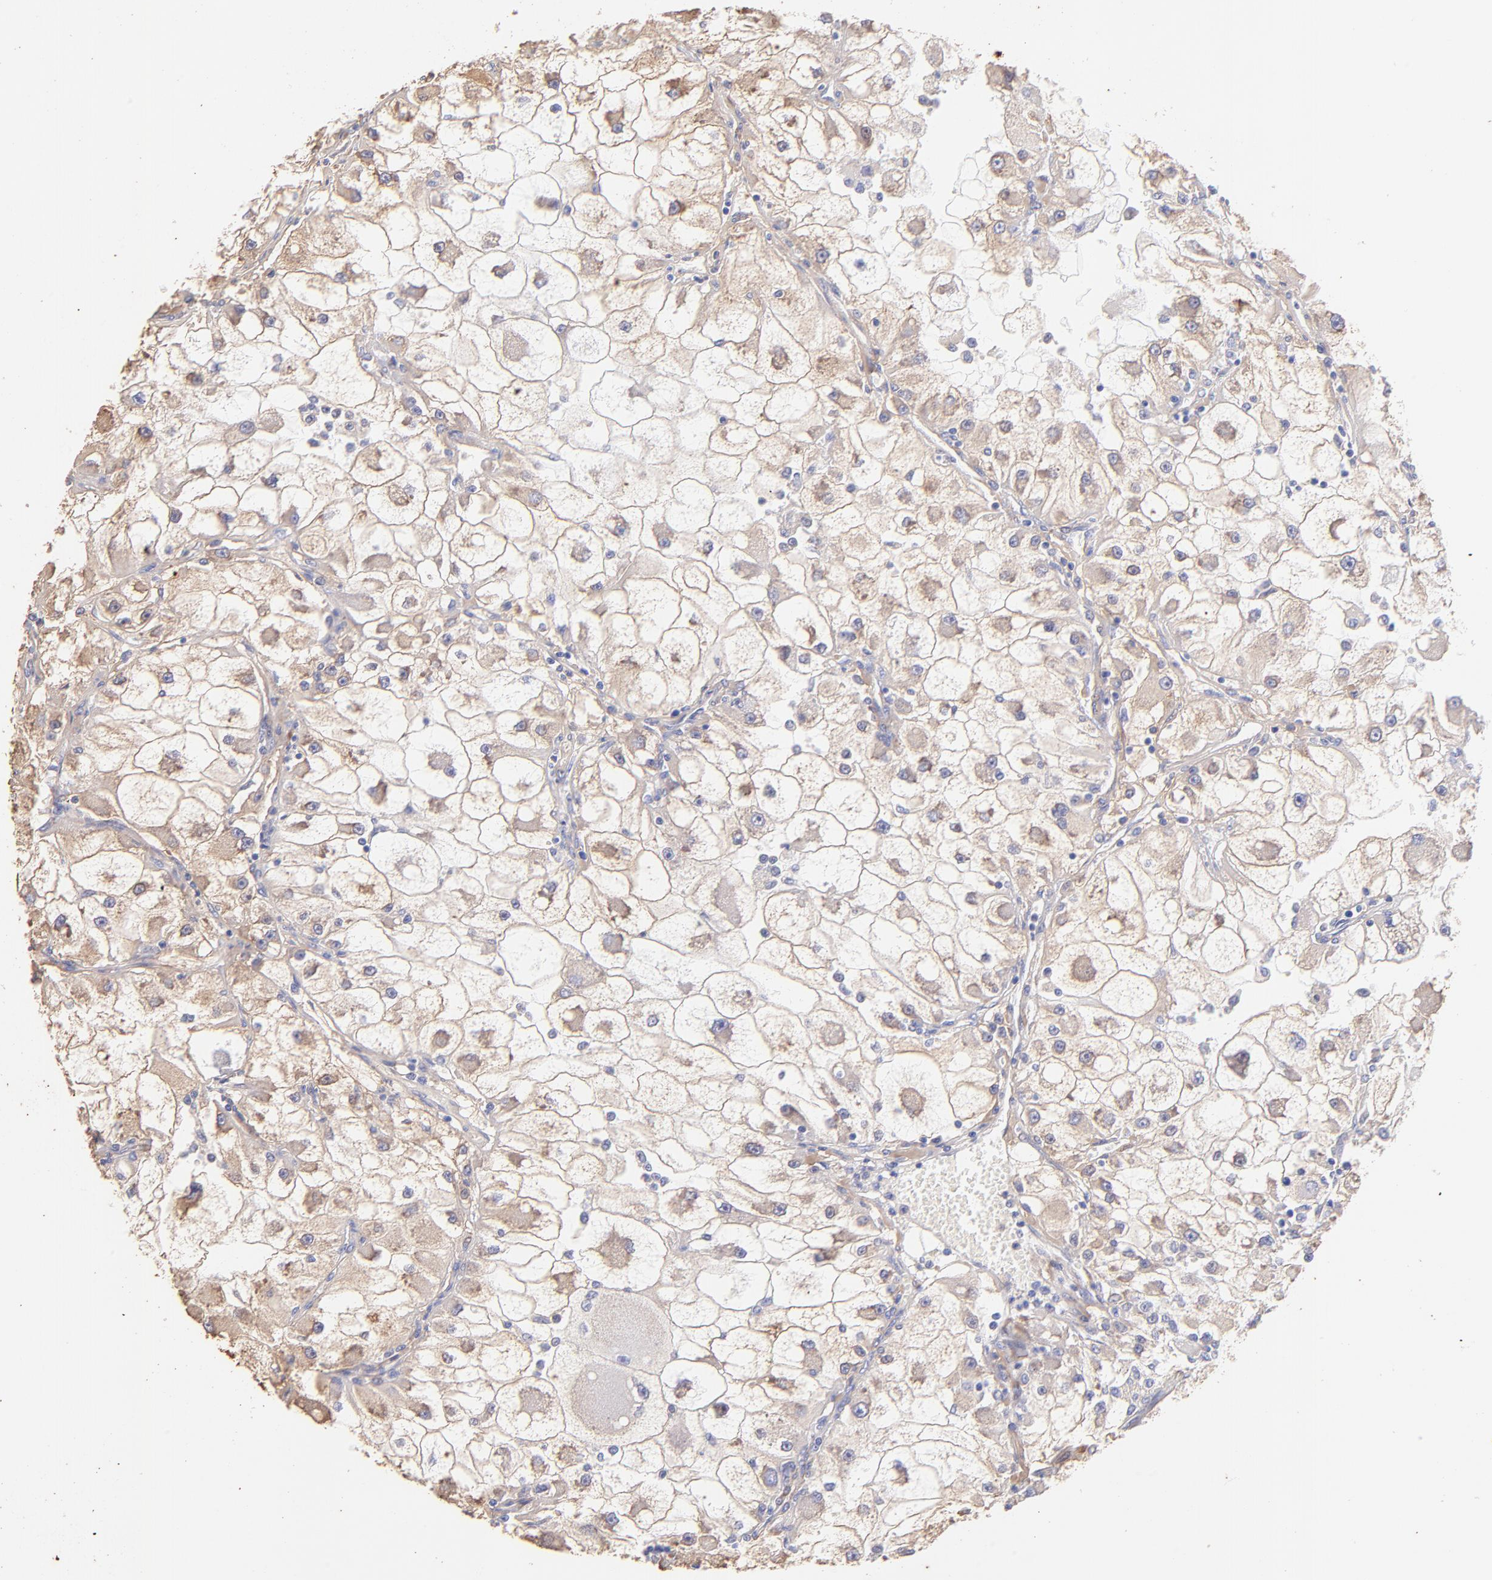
{"staining": {"intensity": "weak", "quantity": "25%-75%", "location": "cytoplasmic/membranous"}, "tissue": "renal cancer", "cell_type": "Tumor cells", "image_type": "cancer", "snomed": [{"axis": "morphology", "description": "Adenocarcinoma, NOS"}, {"axis": "topography", "description": "Kidney"}], "caption": "Immunohistochemical staining of human adenocarcinoma (renal) reveals weak cytoplasmic/membranous protein staining in about 25%-75% of tumor cells.", "gene": "BGN", "patient": {"sex": "female", "age": 73}}